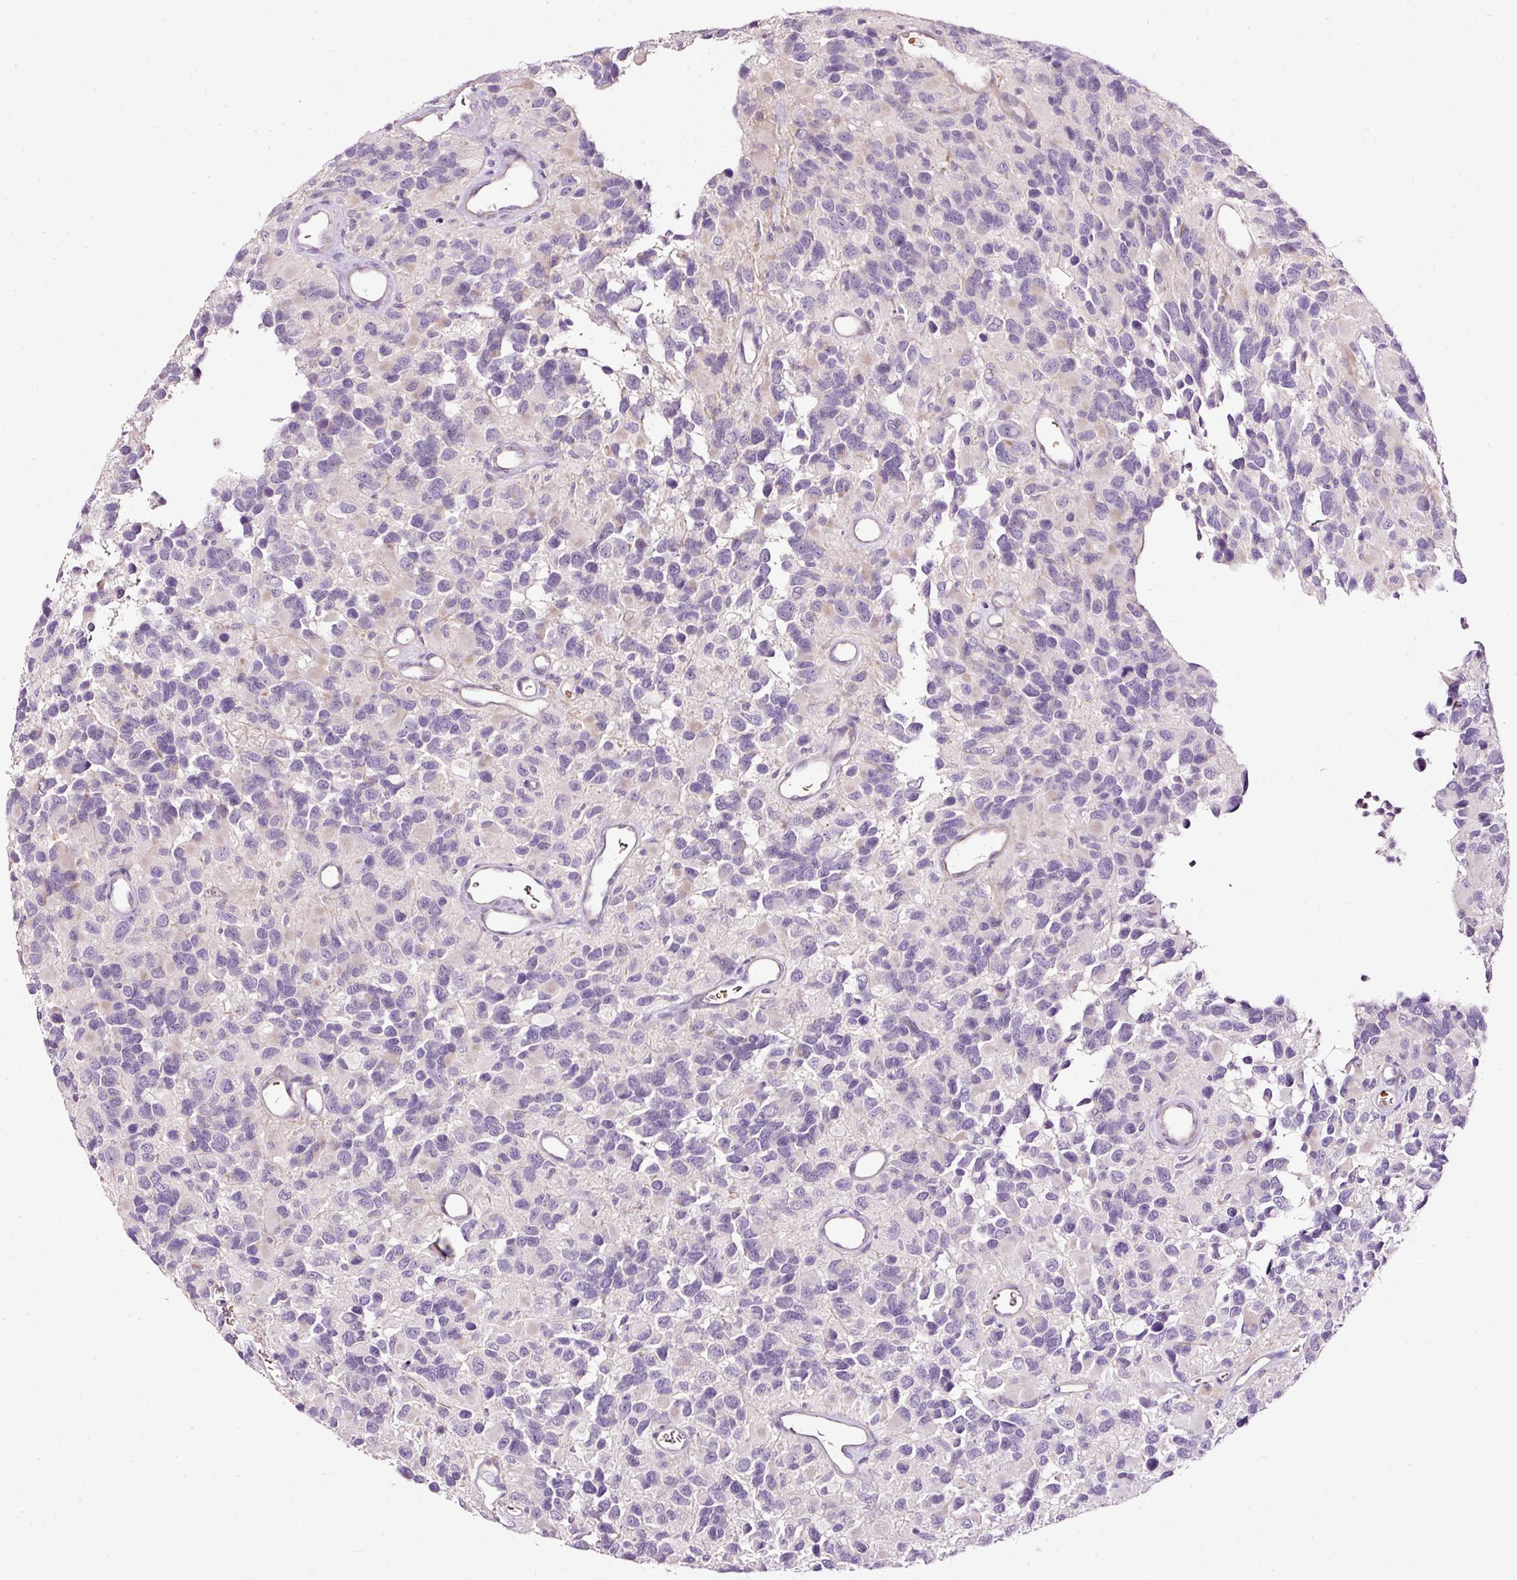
{"staining": {"intensity": "negative", "quantity": "none", "location": "none"}, "tissue": "glioma", "cell_type": "Tumor cells", "image_type": "cancer", "snomed": [{"axis": "morphology", "description": "Glioma, malignant, High grade"}, {"axis": "topography", "description": "Brain"}], "caption": "IHC of glioma exhibits no positivity in tumor cells.", "gene": "USHBP1", "patient": {"sex": "male", "age": 77}}